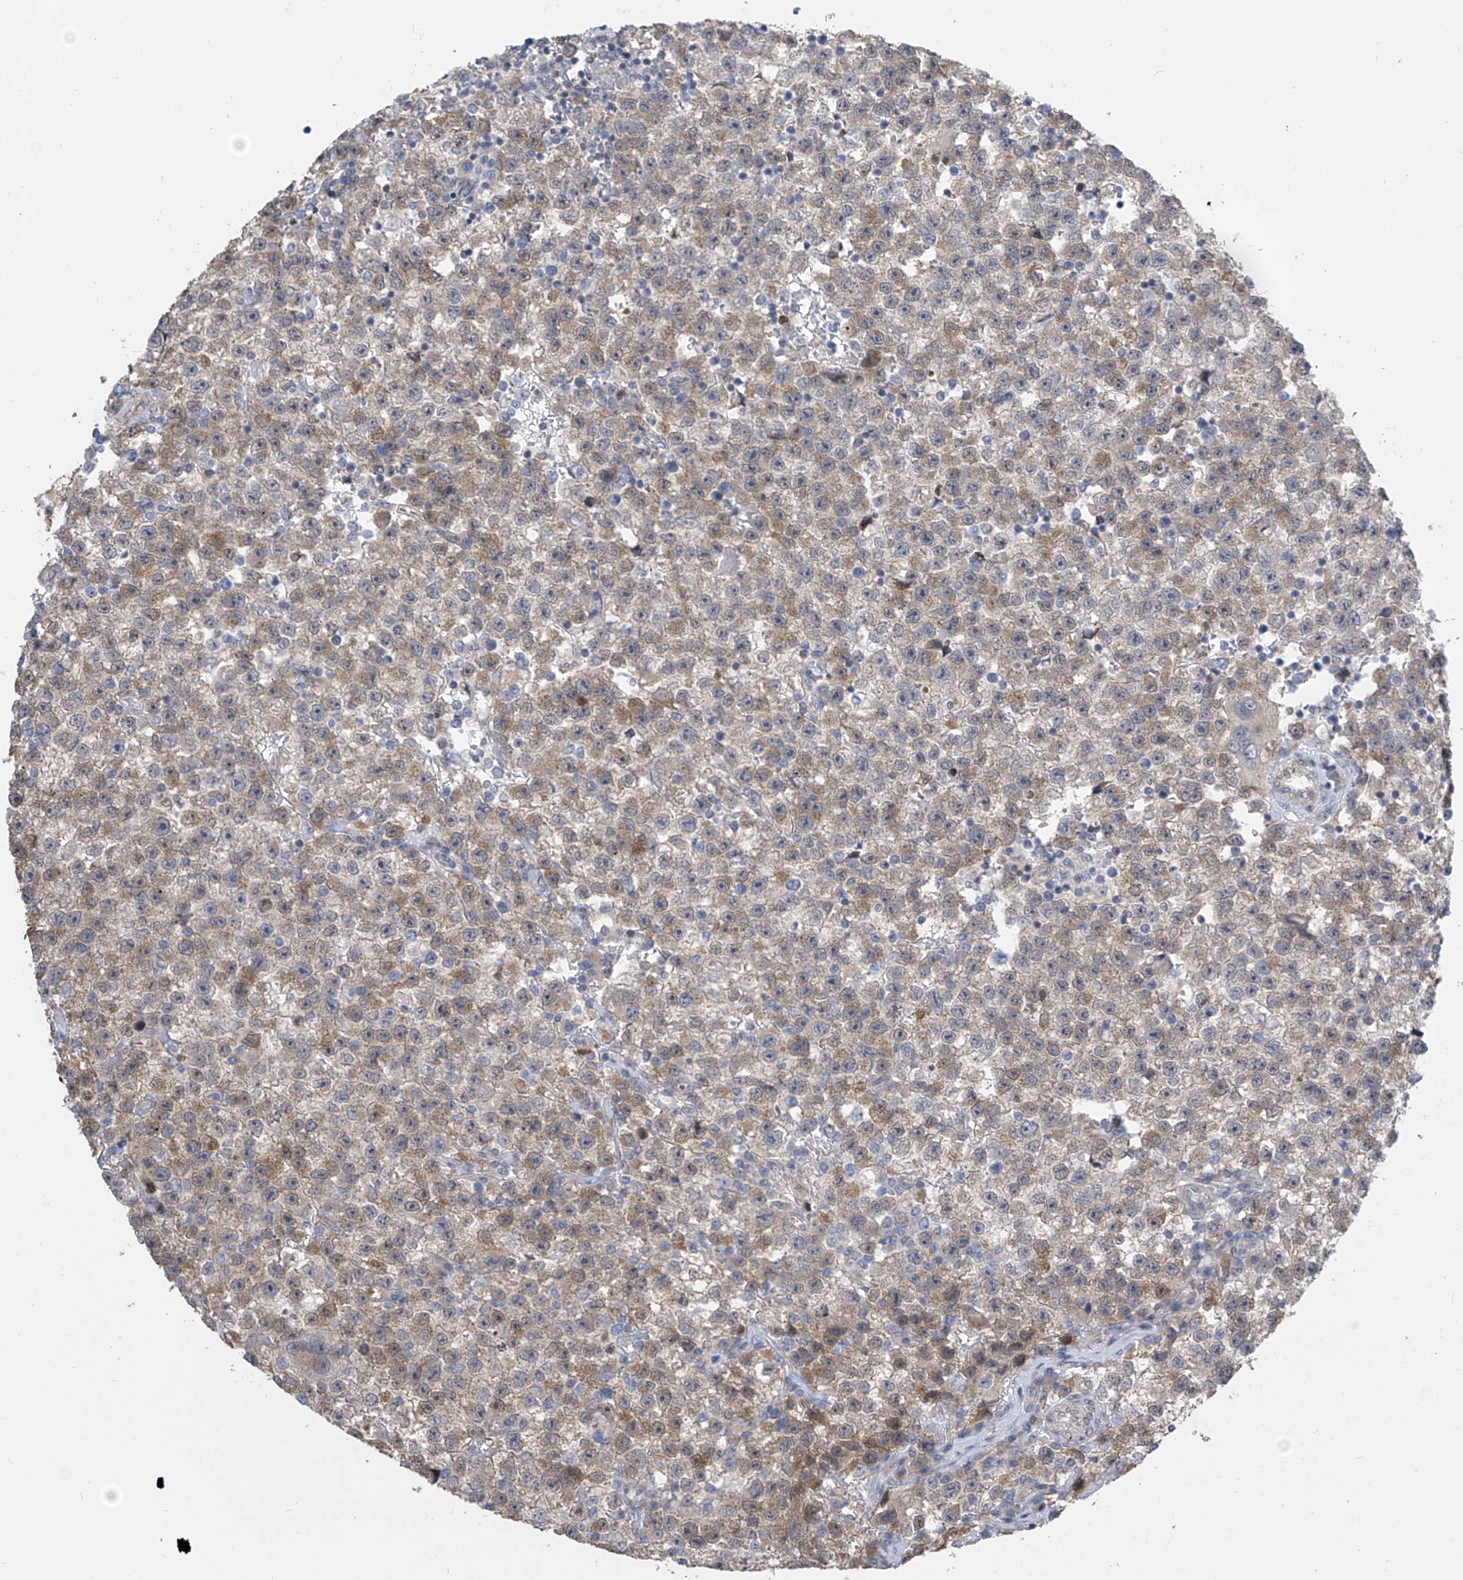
{"staining": {"intensity": "moderate", "quantity": "25%-75%", "location": "cytoplasmic/membranous"}, "tissue": "testis cancer", "cell_type": "Tumor cells", "image_type": "cancer", "snomed": [{"axis": "morphology", "description": "Seminoma, NOS"}, {"axis": "topography", "description": "Testis"}], "caption": "The micrograph demonstrates a brown stain indicating the presence of a protein in the cytoplasmic/membranous of tumor cells in testis cancer (seminoma). (Brightfield microscopy of DAB IHC at high magnification).", "gene": "CETN2", "patient": {"sex": "male", "age": 22}}